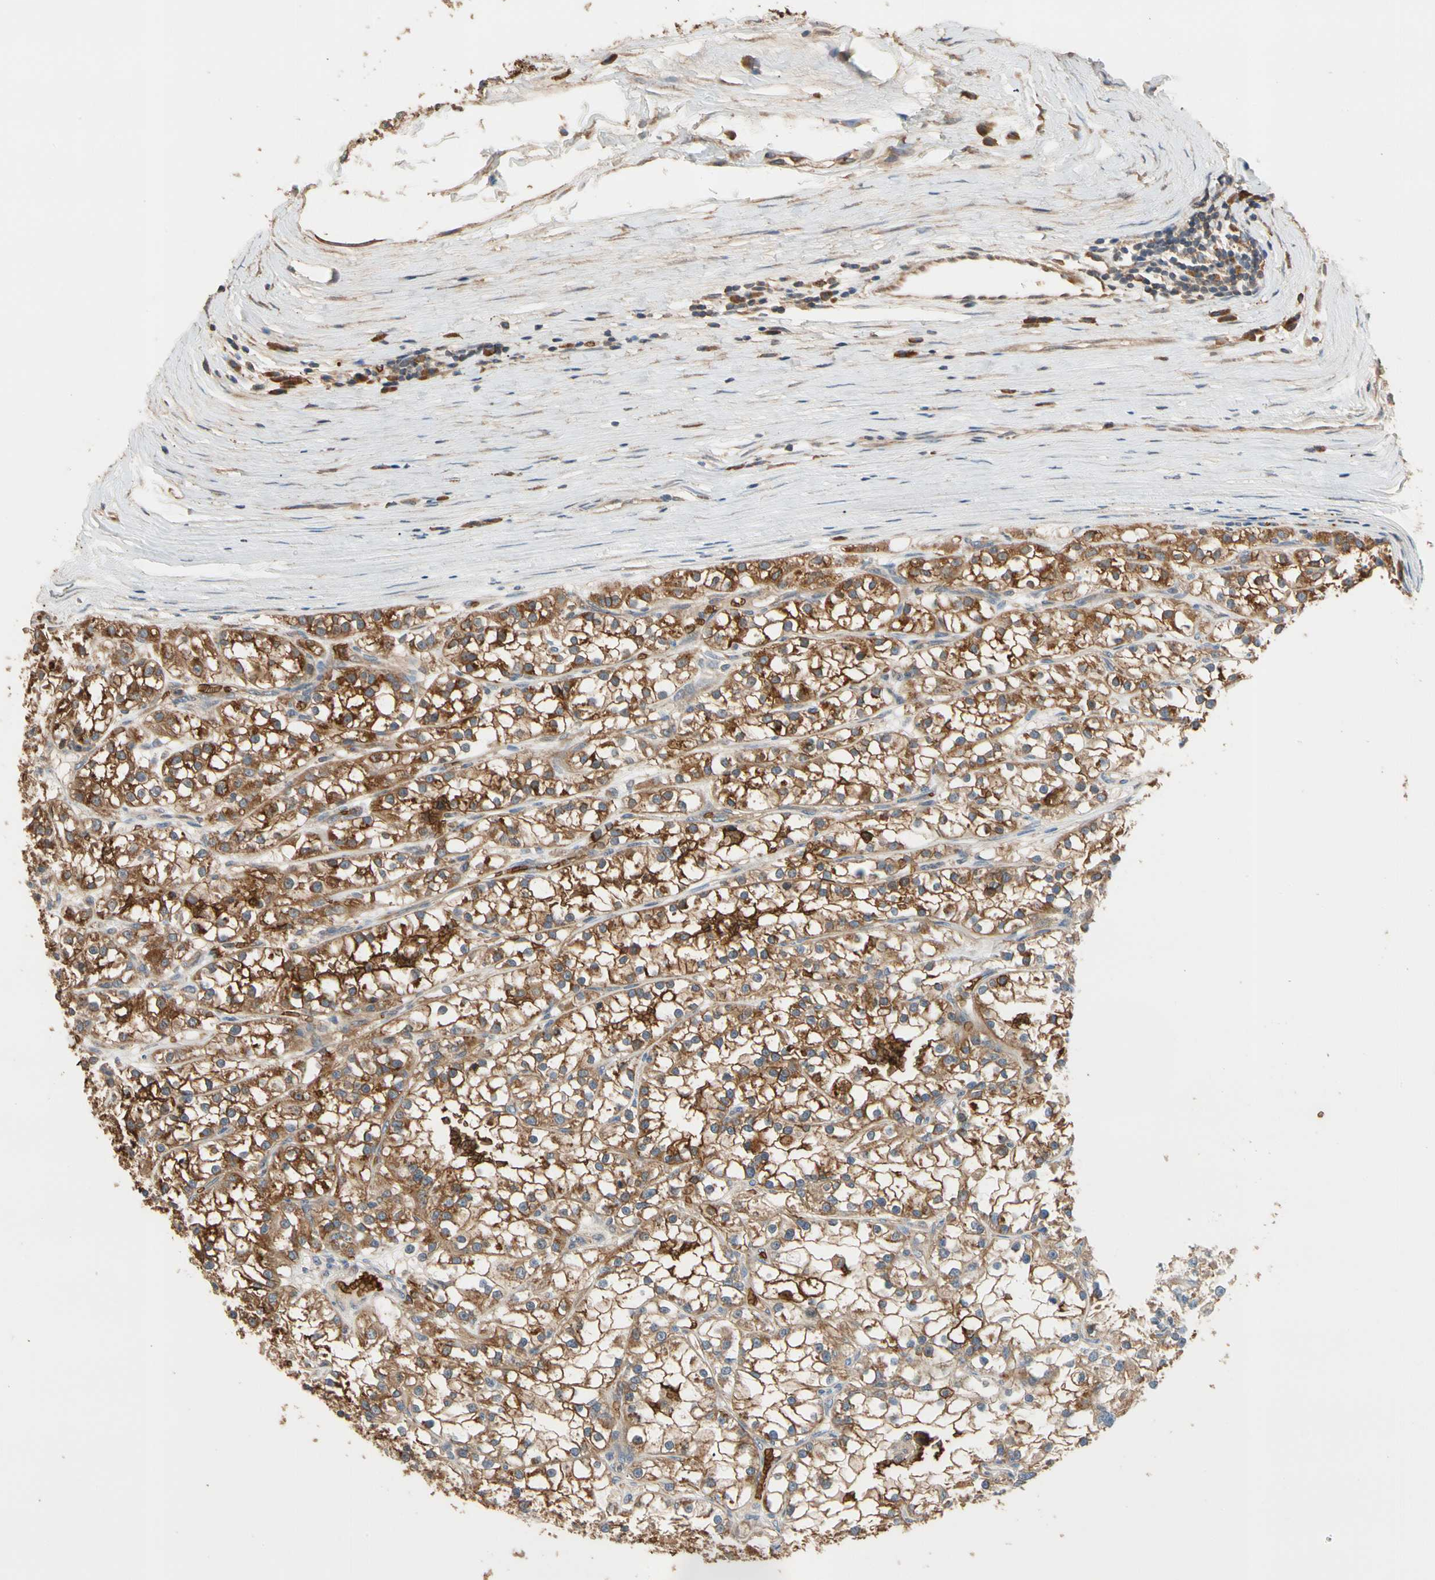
{"staining": {"intensity": "strong", "quantity": ">75%", "location": "cytoplasmic/membranous"}, "tissue": "renal cancer", "cell_type": "Tumor cells", "image_type": "cancer", "snomed": [{"axis": "morphology", "description": "Adenocarcinoma, NOS"}, {"axis": "topography", "description": "Kidney"}], "caption": "There is high levels of strong cytoplasmic/membranous positivity in tumor cells of adenocarcinoma (renal), as demonstrated by immunohistochemical staining (brown color).", "gene": "RIOK2", "patient": {"sex": "female", "age": 52}}